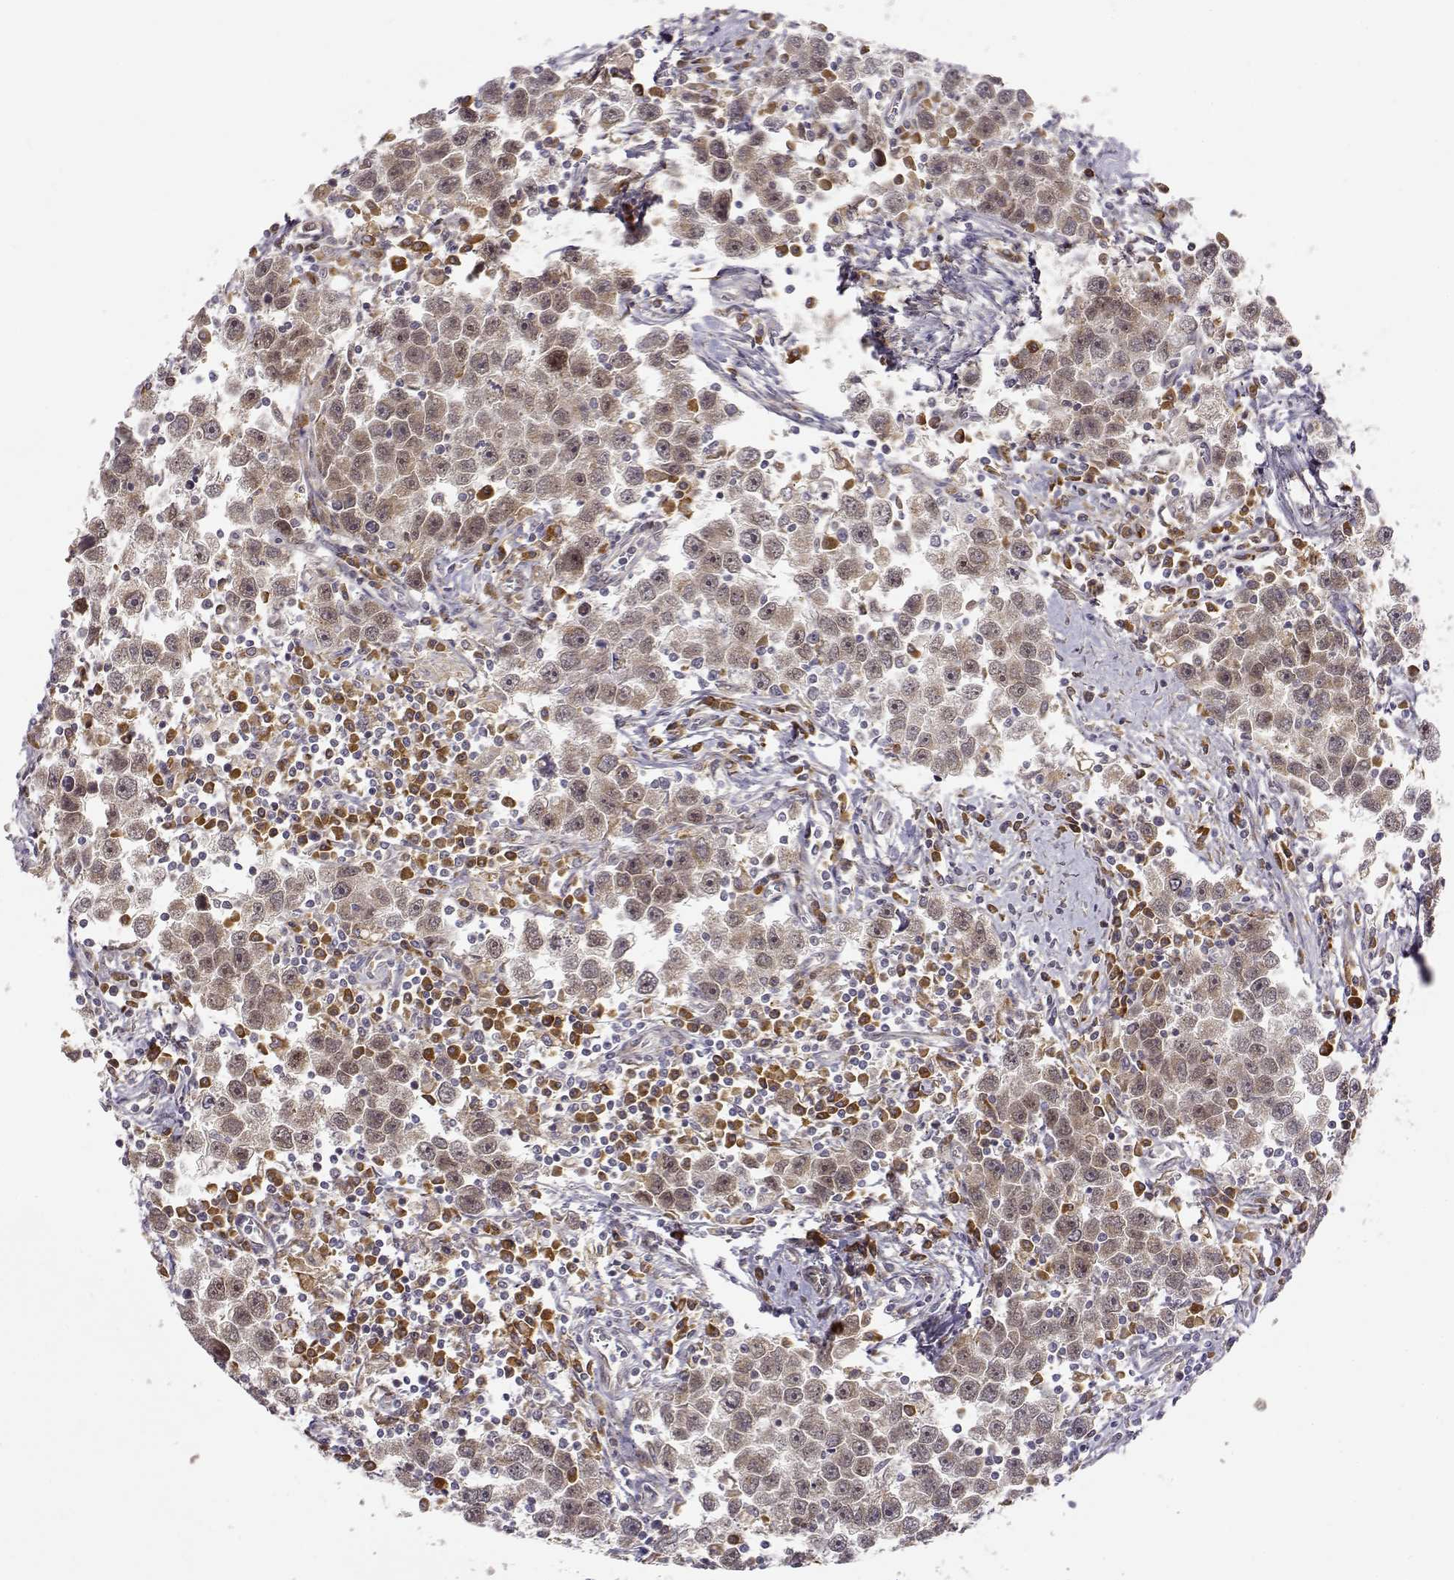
{"staining": {"intensity": "weak", "quantity": "25%-75%", "location": "cytoplasmic/membranous"}, "tissue": "testis cancer", "cell_type": "Tumor cells", "image_type": "cancer", "snomed": [{"axis": "morphology", "description": "Seminoma, NOS"}, {"axis": "topography", "description": "Testis"}], "caption": "This photomicrograph shows immunohistochemistry (IHC) staining of seminoma (testis), with low weak cytoplasmic/membranous staining in about 25%-75% of tumor cells.", "gene": "ERGIC2", "patient": {"sex": "male", "age": 30}}